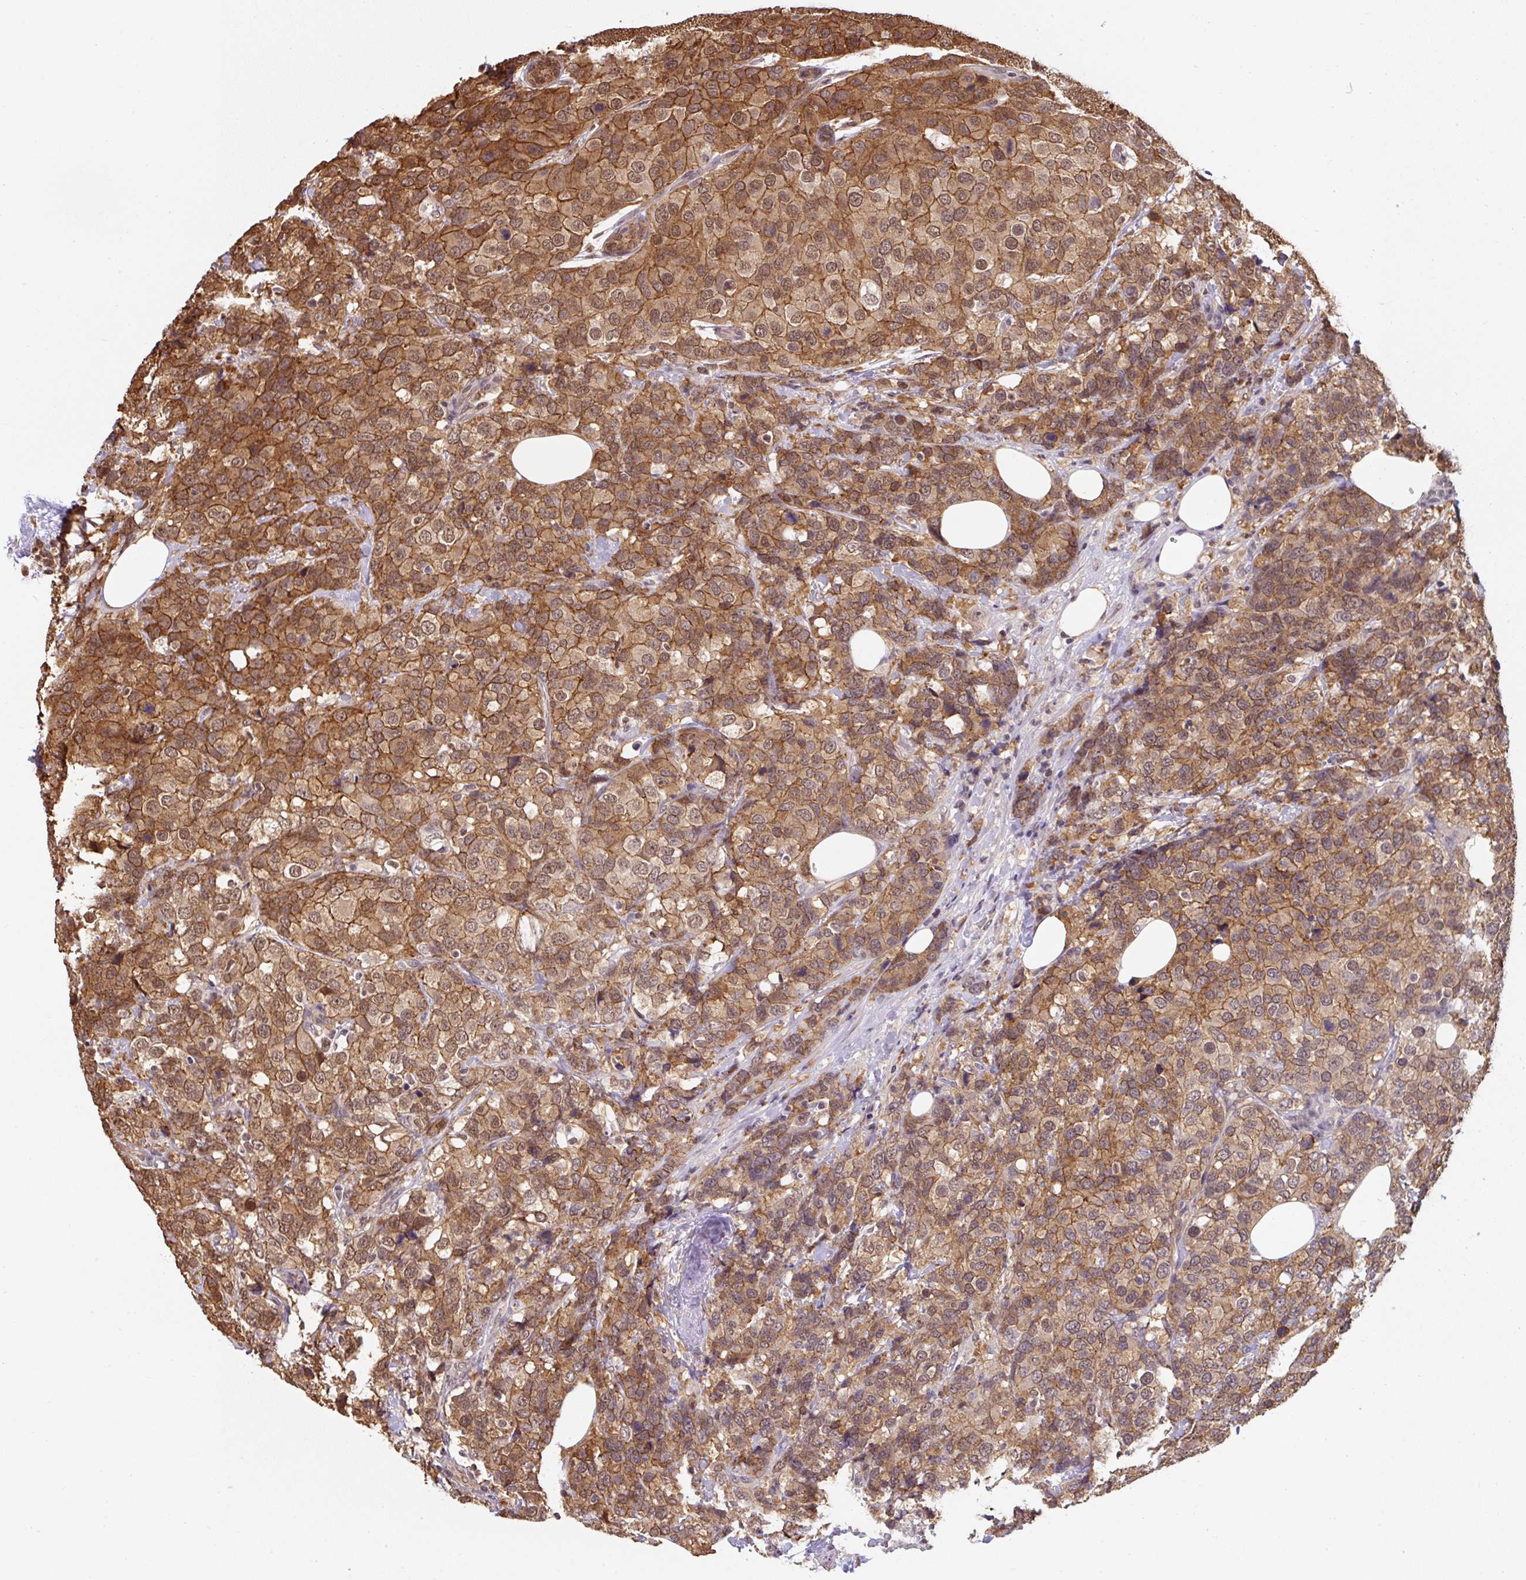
{"staining": {"intensity": "moderate", "quantity": ">75%", "location": "cytoplasmic/membranous,nuclear"}, "tissue": "breast cancer", "cell_type": "Tumor cells", "image_type": "cancer", "snomed": [{"axis": "morphology", "description": "Lobular carcinoma"}, {"axis": "topography", "description": "Breast"}], "caption": "Tumor cells show moderate cytoplasmic/membranous and nuclear positivity in approximately >75% of cells in breast lobular carcinoma. (brown staining indicates protein expression, while blue staining denotes nuclei).", "gene": "ST13", "patient": {"sex": "female", "age": 59}}